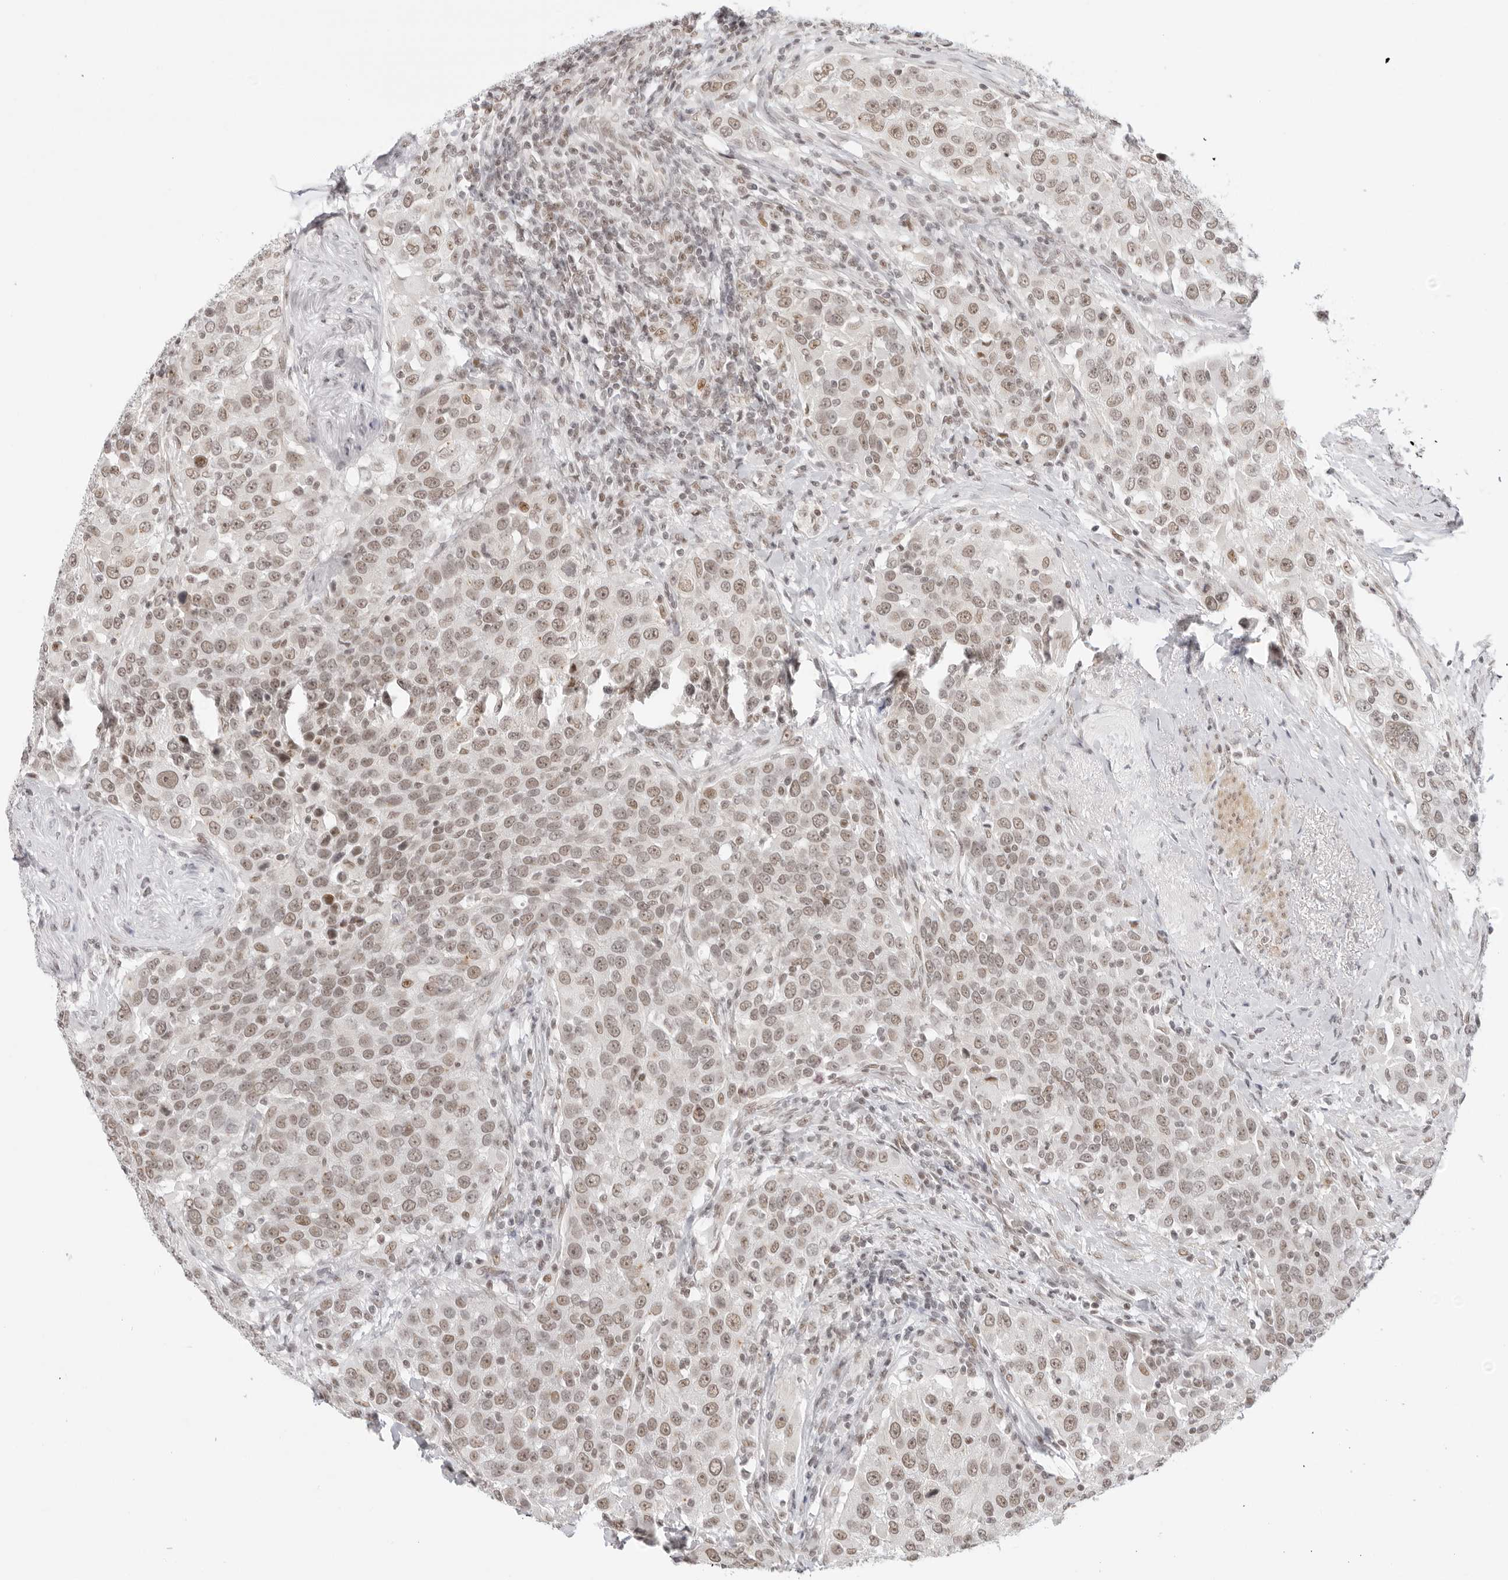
{"staining": {"intensity": "weak", "quantity": ">75%", "location": "nuclear"}, "tissue": "urothelial cancer", "cell_type": "Tumor cells", "image_type": "cancer", "snomed": [{"axis": "morphology", "description": "Urothelial carcinoma, High grade"}, {"axis": "topography", "description": "Urinary bladder"}], "caption": "Protein expression by immunohistochemistry reveals weak nuclear expression in about >75% of tumor cells in urothelial cancer. Nuclei are stained in blue.", "gene": "TCIM", "patient": {"sex": "female", "age": 80}}